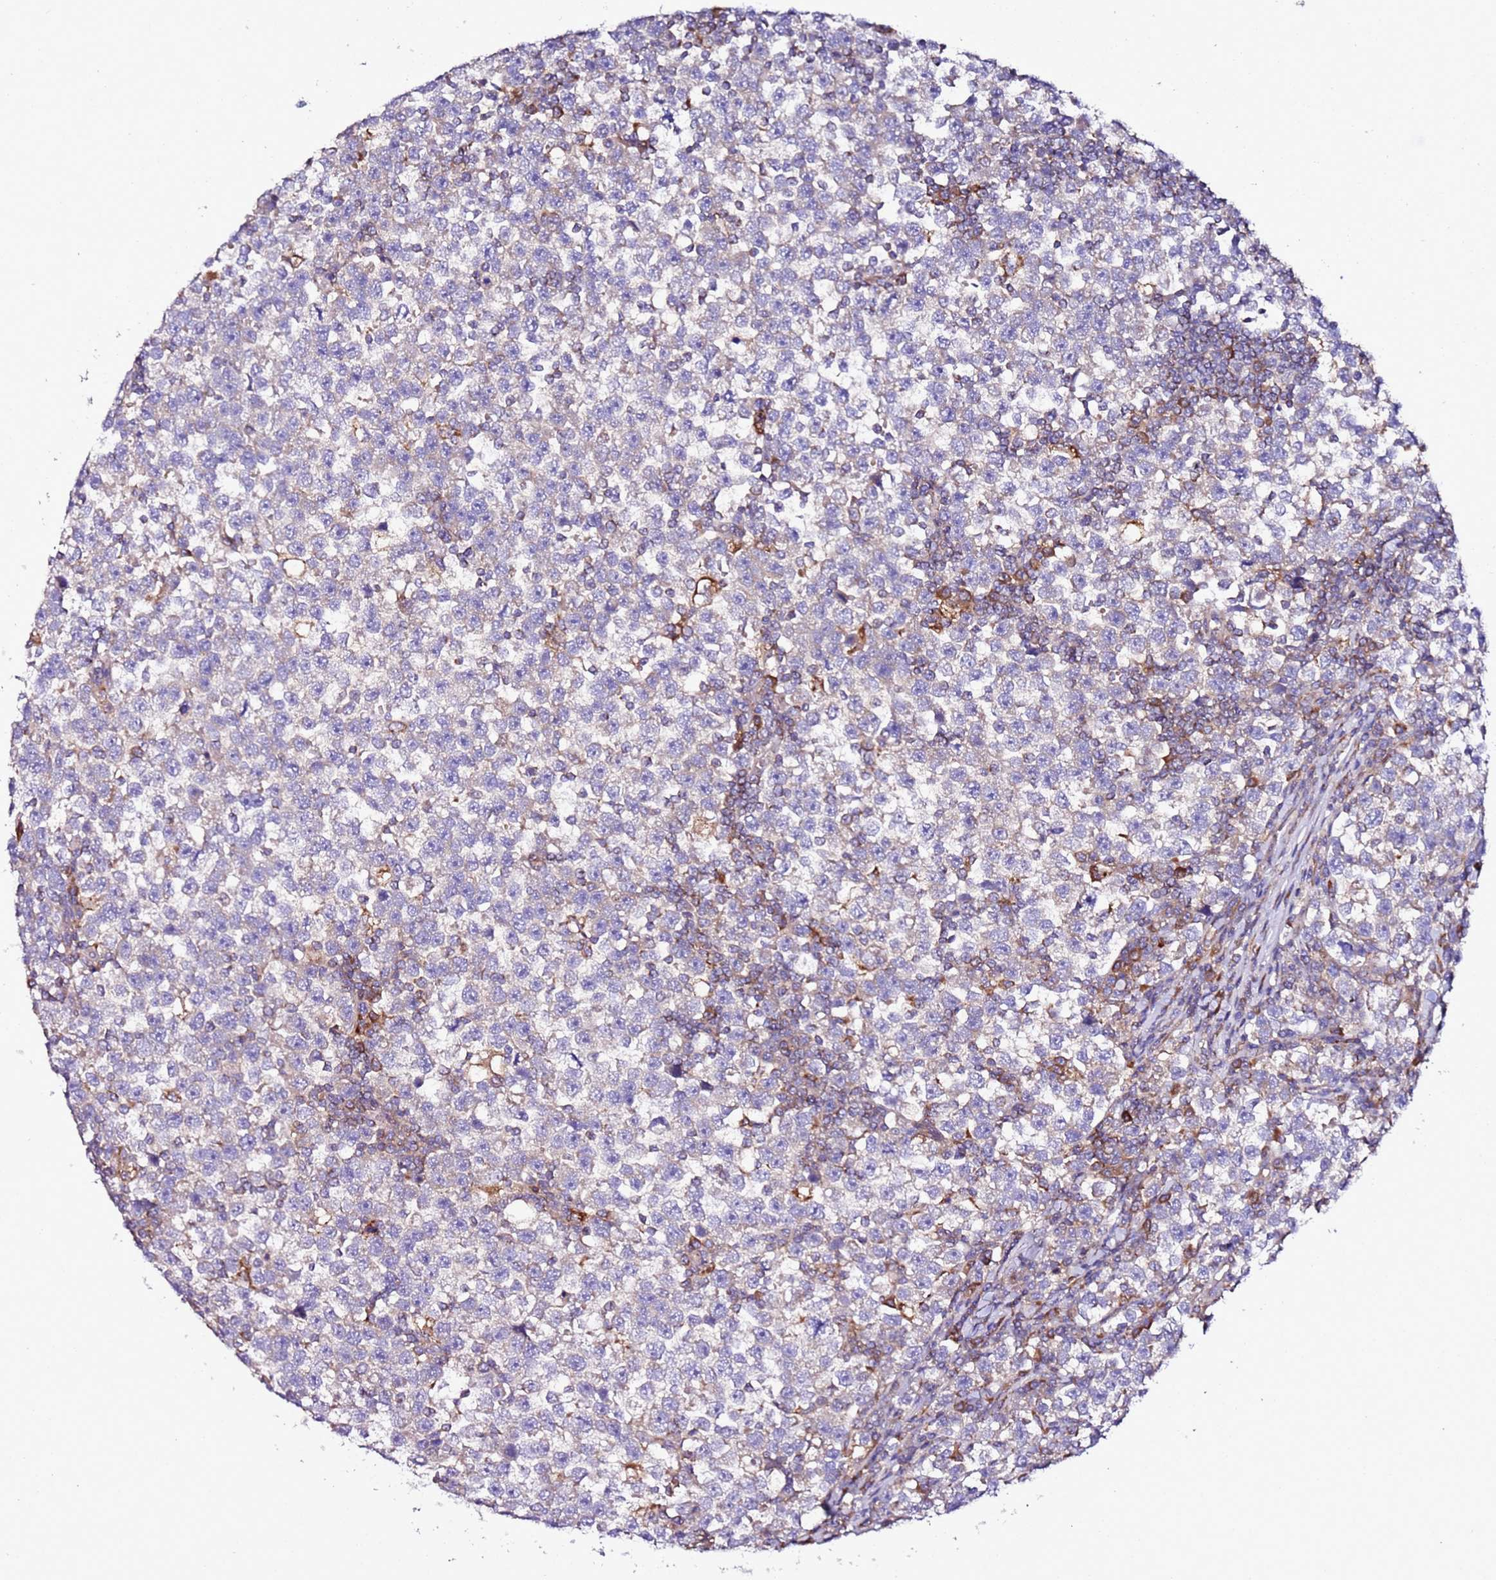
{"staining": {"intensity": "negative", "quantity": "none", "location": "none"}, "tissue": "testis cancer", "cell_type": "Tumor cells", "image_type": "cancer", "snomed": [{"axis": "morphology", "description": "Normal tissue, NOS"}, {"axis": "morphology", "description": "Seminoma, NOS"}, {"axis": "topography", "description": "Testis"}], "caption": "IHC of testis cancer reveals no expression in tumor cells.", "gene": "C19orf12", "patient": {"sex": "male", "age": 43}}